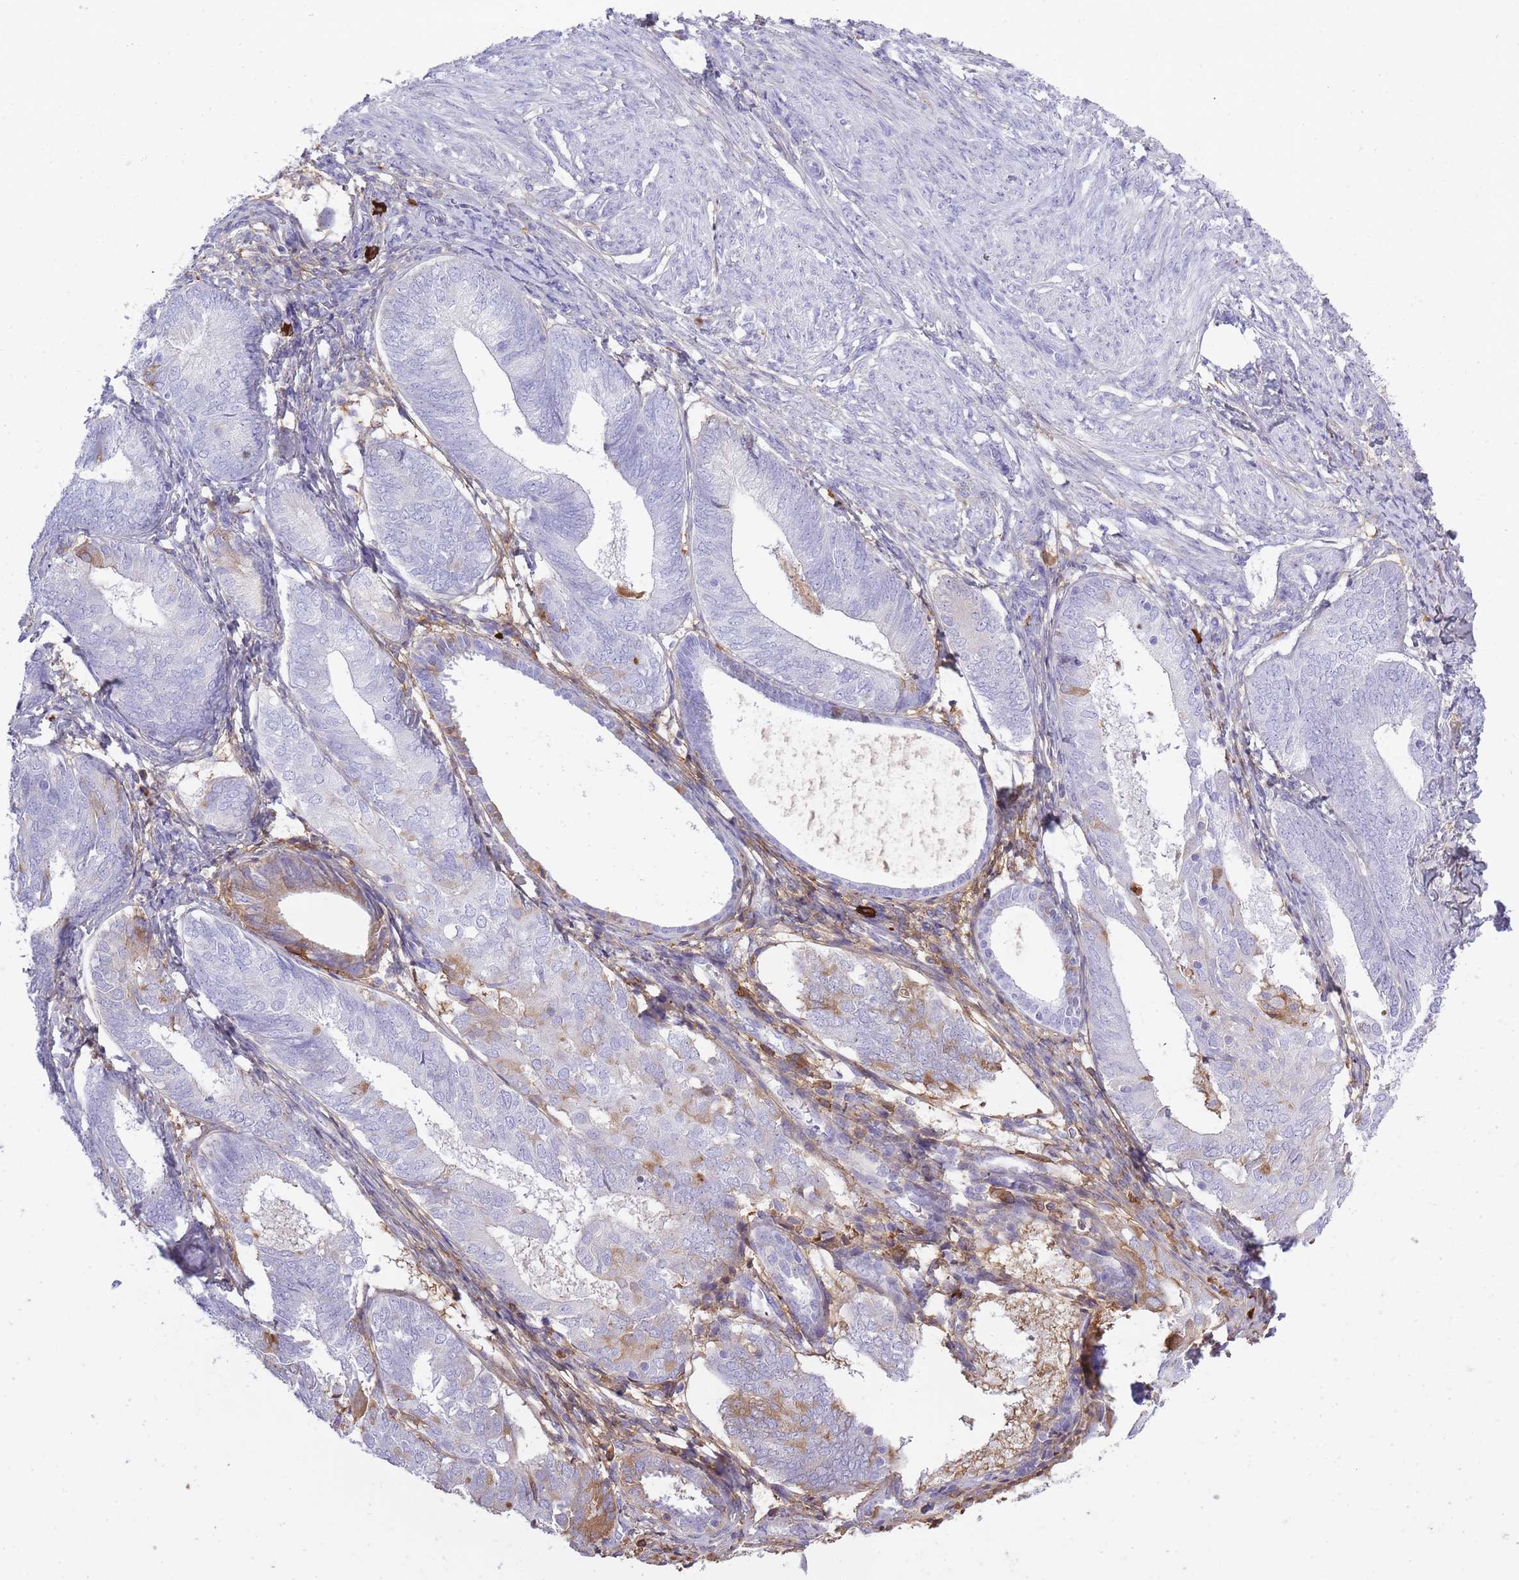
{"staining": {"intensity": "negative", "quantity": "none", "location": "none"}, "tissue": "endometrial cancer", "cell_type": "Tumor cells", "image_type": "cancer", "snomed": [{"axis": "morphology", "description": "Adenocarcinoma, NOS"}, {"axis": "topography", "description": "Endometrium"}], "caption": "IHC image of neoplastic tissue: endometrial cancer stained with DAB (3,3'-diaminobenzidine) displays no significant protein expression in tumor cells.", "gene": "IGKV1D-42", "patient": {"sex": "female", "age": 87}}